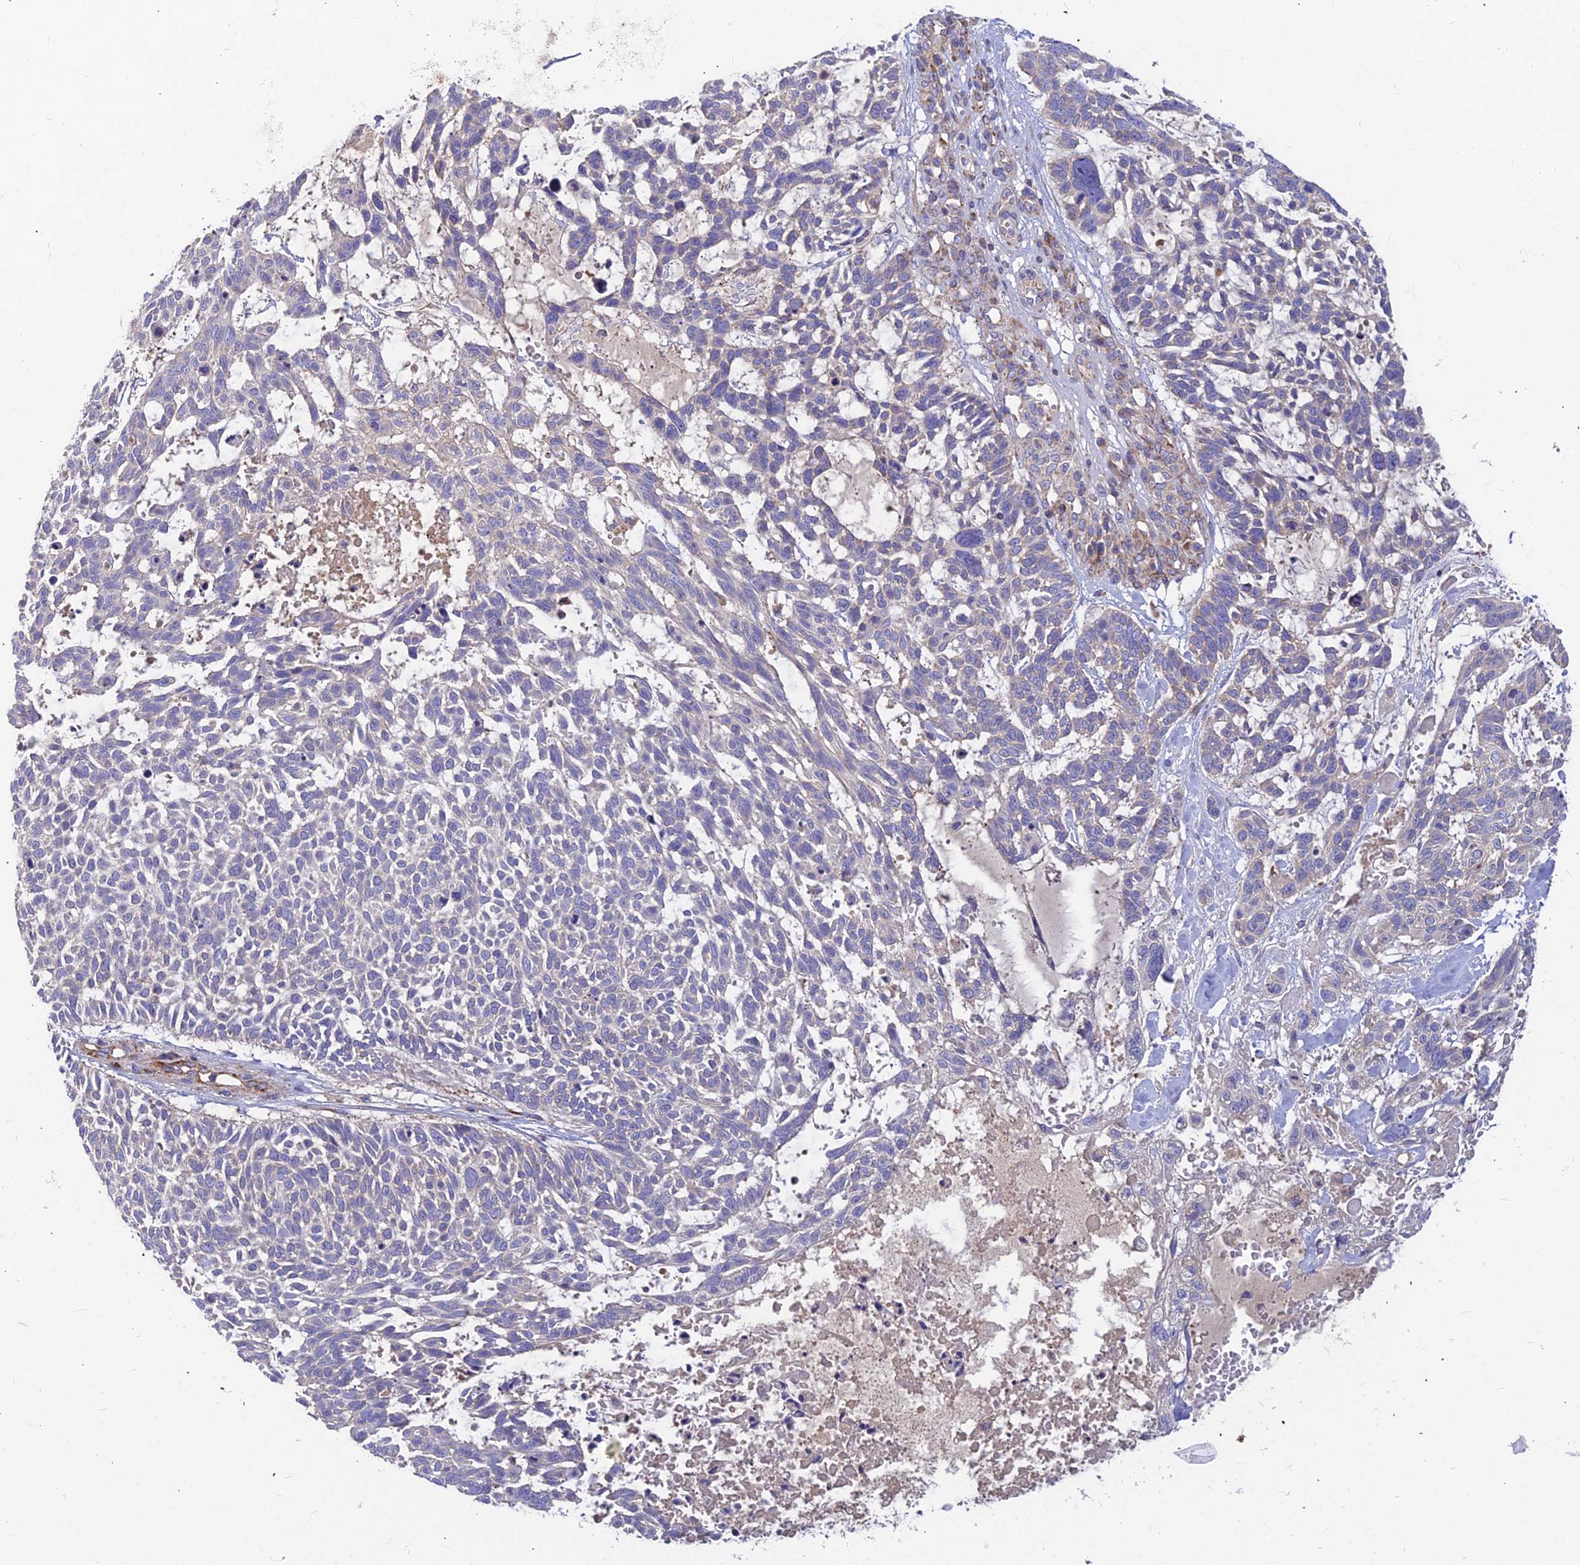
{"staining": {"intensity": "negative", "quantity": "none", "location": "none"}, "tissue": "skin cancer", "cell_type": "Tumor cells", "image_type": "cancer", "snomed": [{"axis": "morphology", "description": "Basal cell carcinoma"}, {"axis": "topography", "description": "Skin"}], "caption": "Immunohistochemical staining of human skin cancer (basal cell carcinoma) exhibits no significant staining in tumor cells.", "gene": "ASPHD1", "patient": {"sex": "male", "age": 88}}